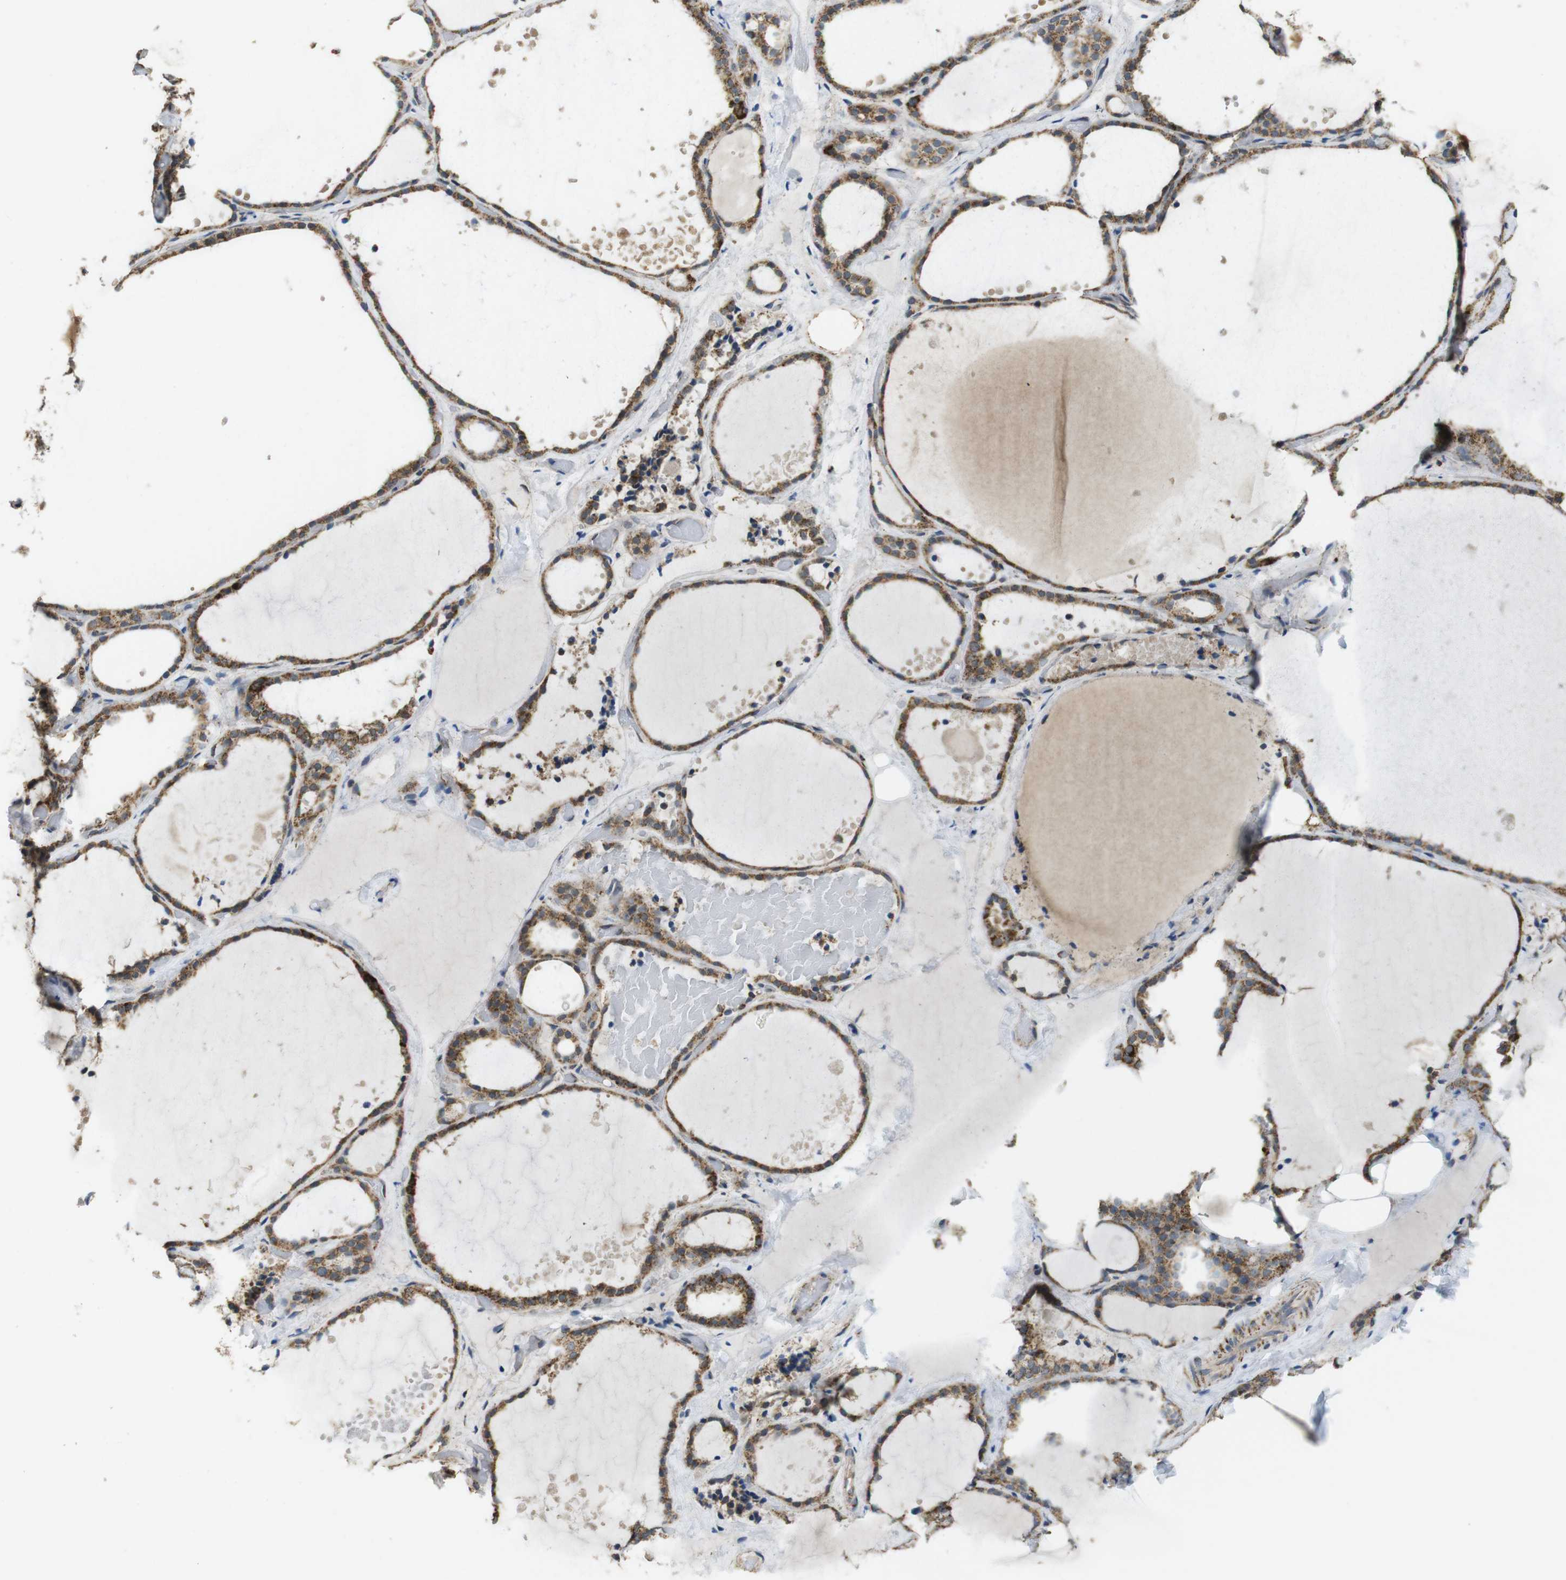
{"staining": {"intensity": "moderate", "quantity": ">75%", "location": "cytoplasmic/membranous"}, "tissue": "thyroid gland", "cell_type": "Glandular cells", "image_type": "normal", "snomed": [{"axis": "morphology", "description": "Normal tissue, NOS"}, {"axis": "topography", "description": "Thyroid gland"}], "caption": "The photomicrograph displays staining of unremarkable thyroid gland, revealing moderate cytoplasmic/membranous protein positivity (brown color) within glandular cells. Using DAB (3,3'-diaminobenzidine) (brown) and hematoxylin (blue) stains, captured at high magnification using brightfield microscopy.", "gene": "CALHM2", "patient": {"sex": "female", "age": 44}}